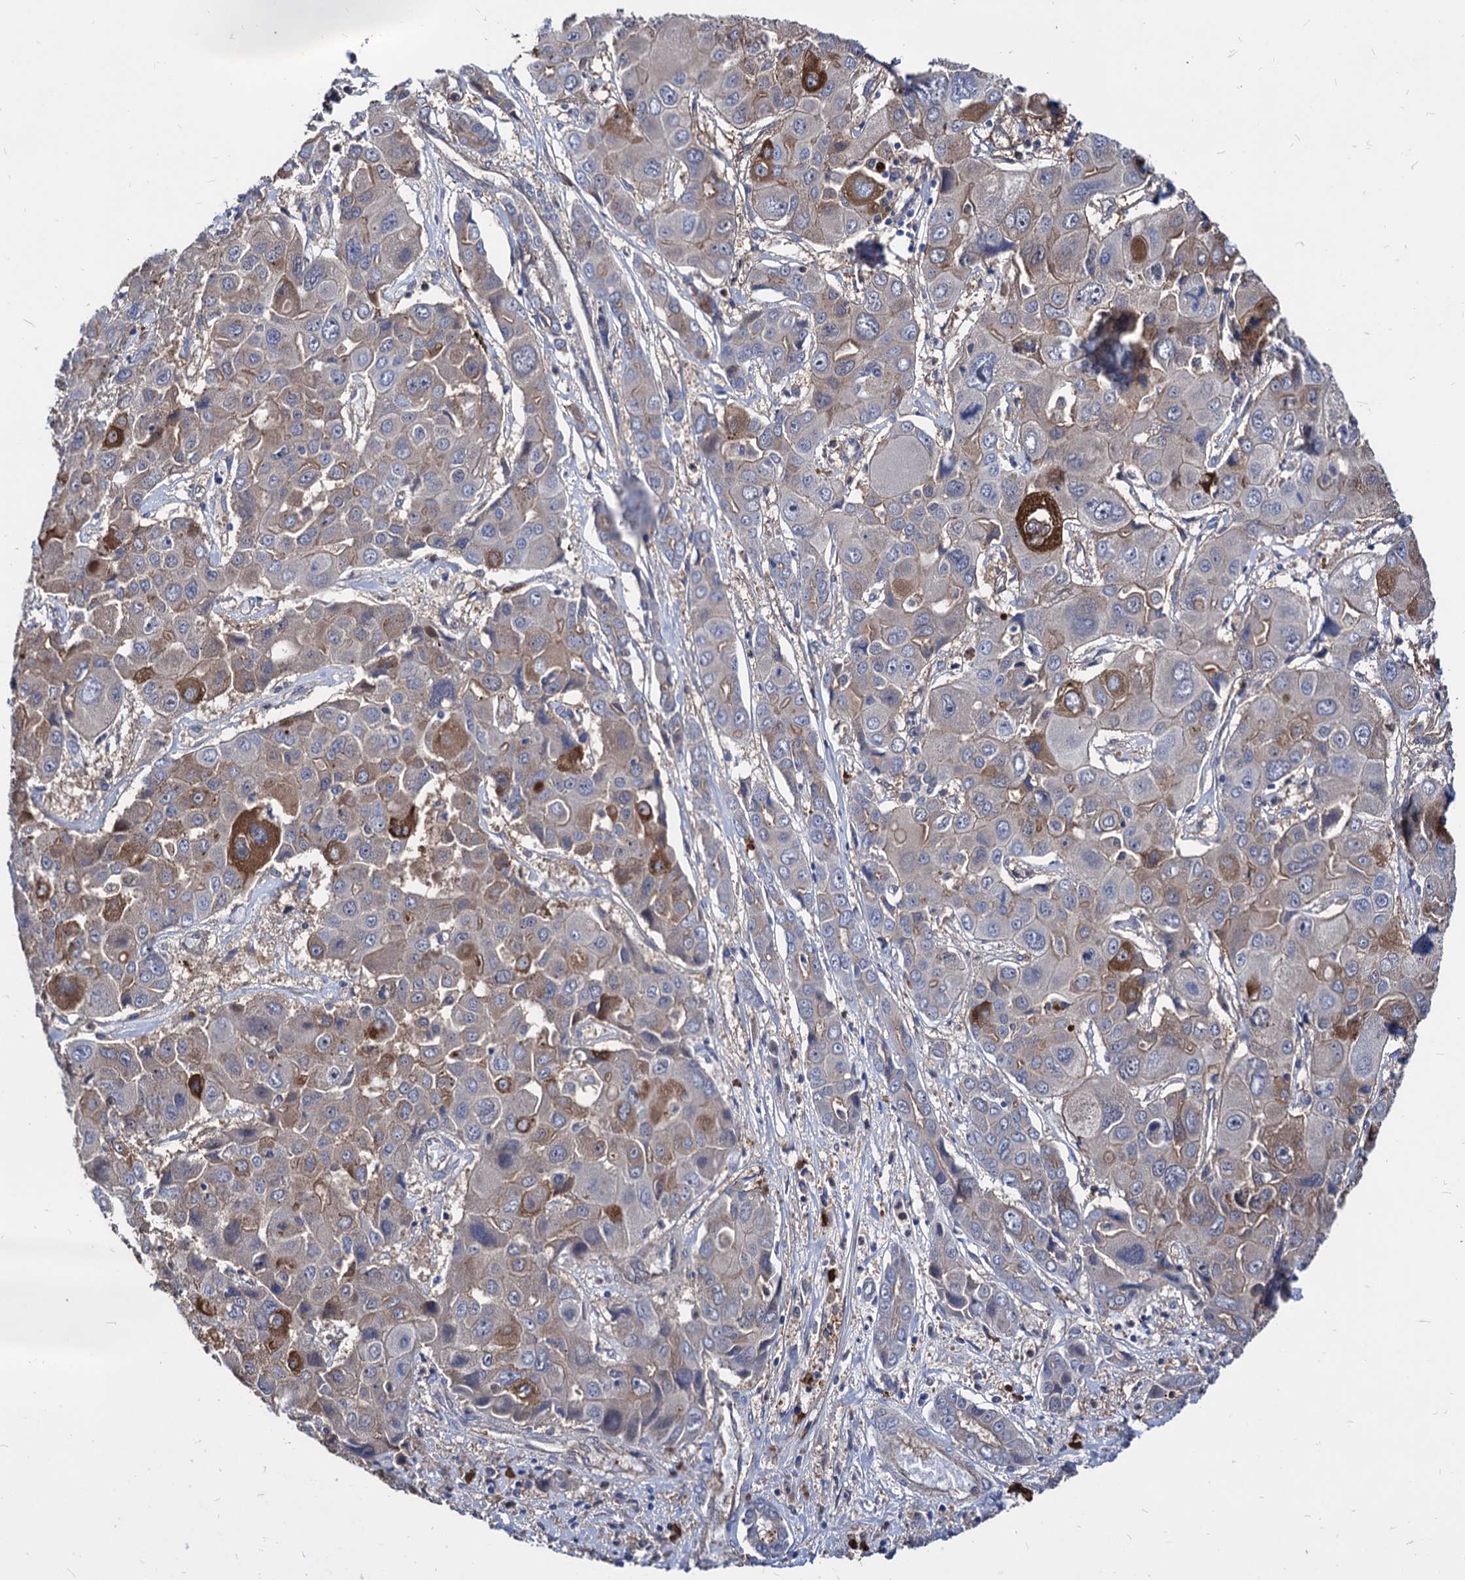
{"staining": {"intensity": "moderate", "quantity": "<25%", "location": "cytoplasmic/membranous"}, "tissue": "liver cancer", "cell_type": "Tumor cells", "image_type": "cancer", "snomed": [{"axis": "morphology", "description": "Cholangiocarcinoma"}, {"axis": "topography", "description": "Liver"}], "caption": "Human liver cancer (cholangiocarcinoma) stained with a protein marker reveals moderate staining in tumor cells.", "gene": "CPPED1", "patient": {"sex": "male", "age": 67}}